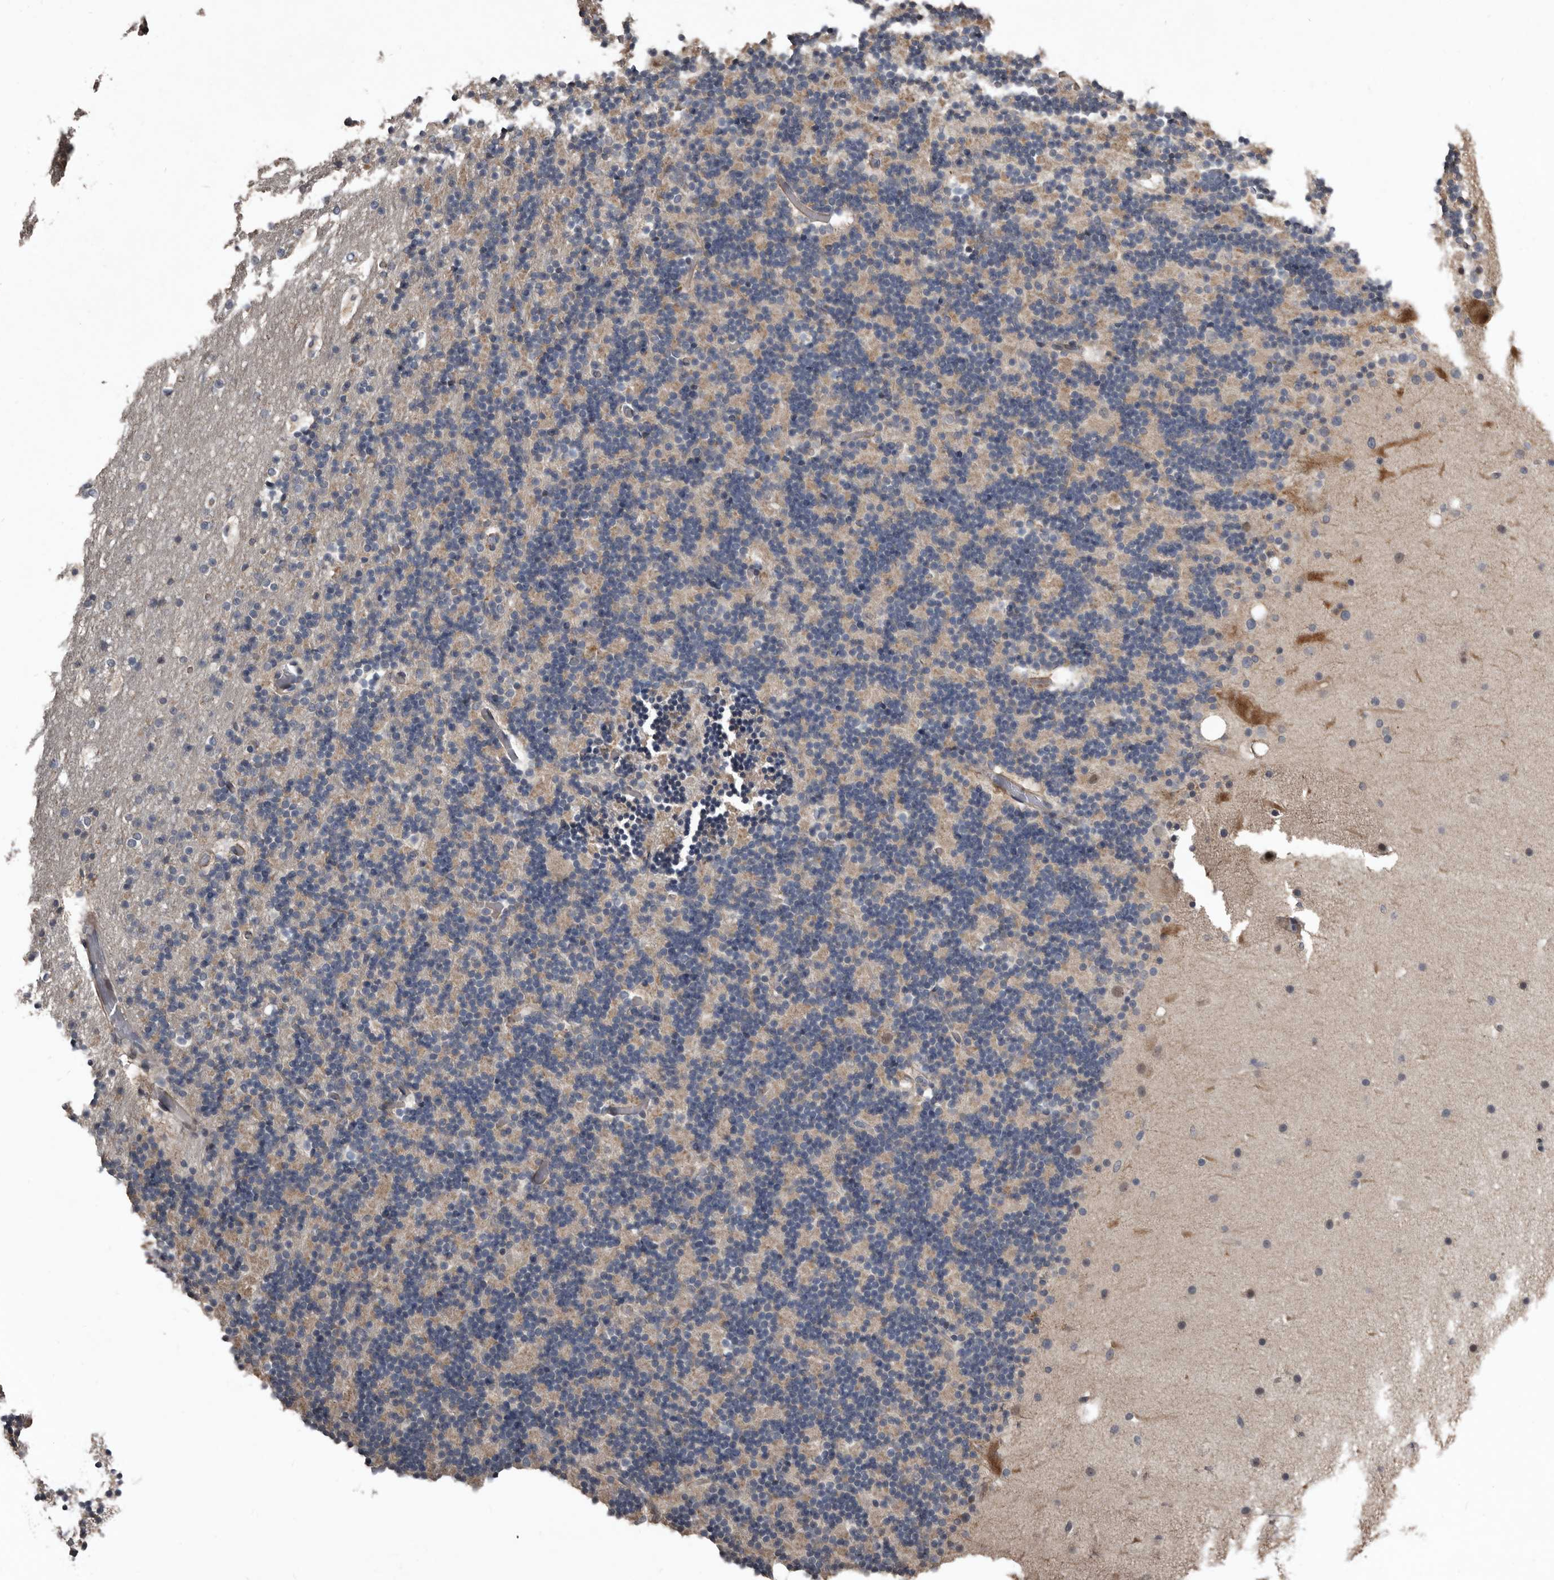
{"staining": {"intensity": "weak", "quantity": "<25%", "location": "cytoplasmic/membranous"}, "tissue": "cerebellum", "cell_type": "Cells in granular layer", "image_type": "normal", "snomed": [{"axis": "morphology", "description": "Normal tissue, NOS"}, {"axis": "topography", "description": "Cerebellum"}], "caption": "There is no significant staining in cells in granular layer of cerebellum. (DAB IHC, high magnification).", "gene": "DHPS", "patient": {"sex": "male", "age": 57}}